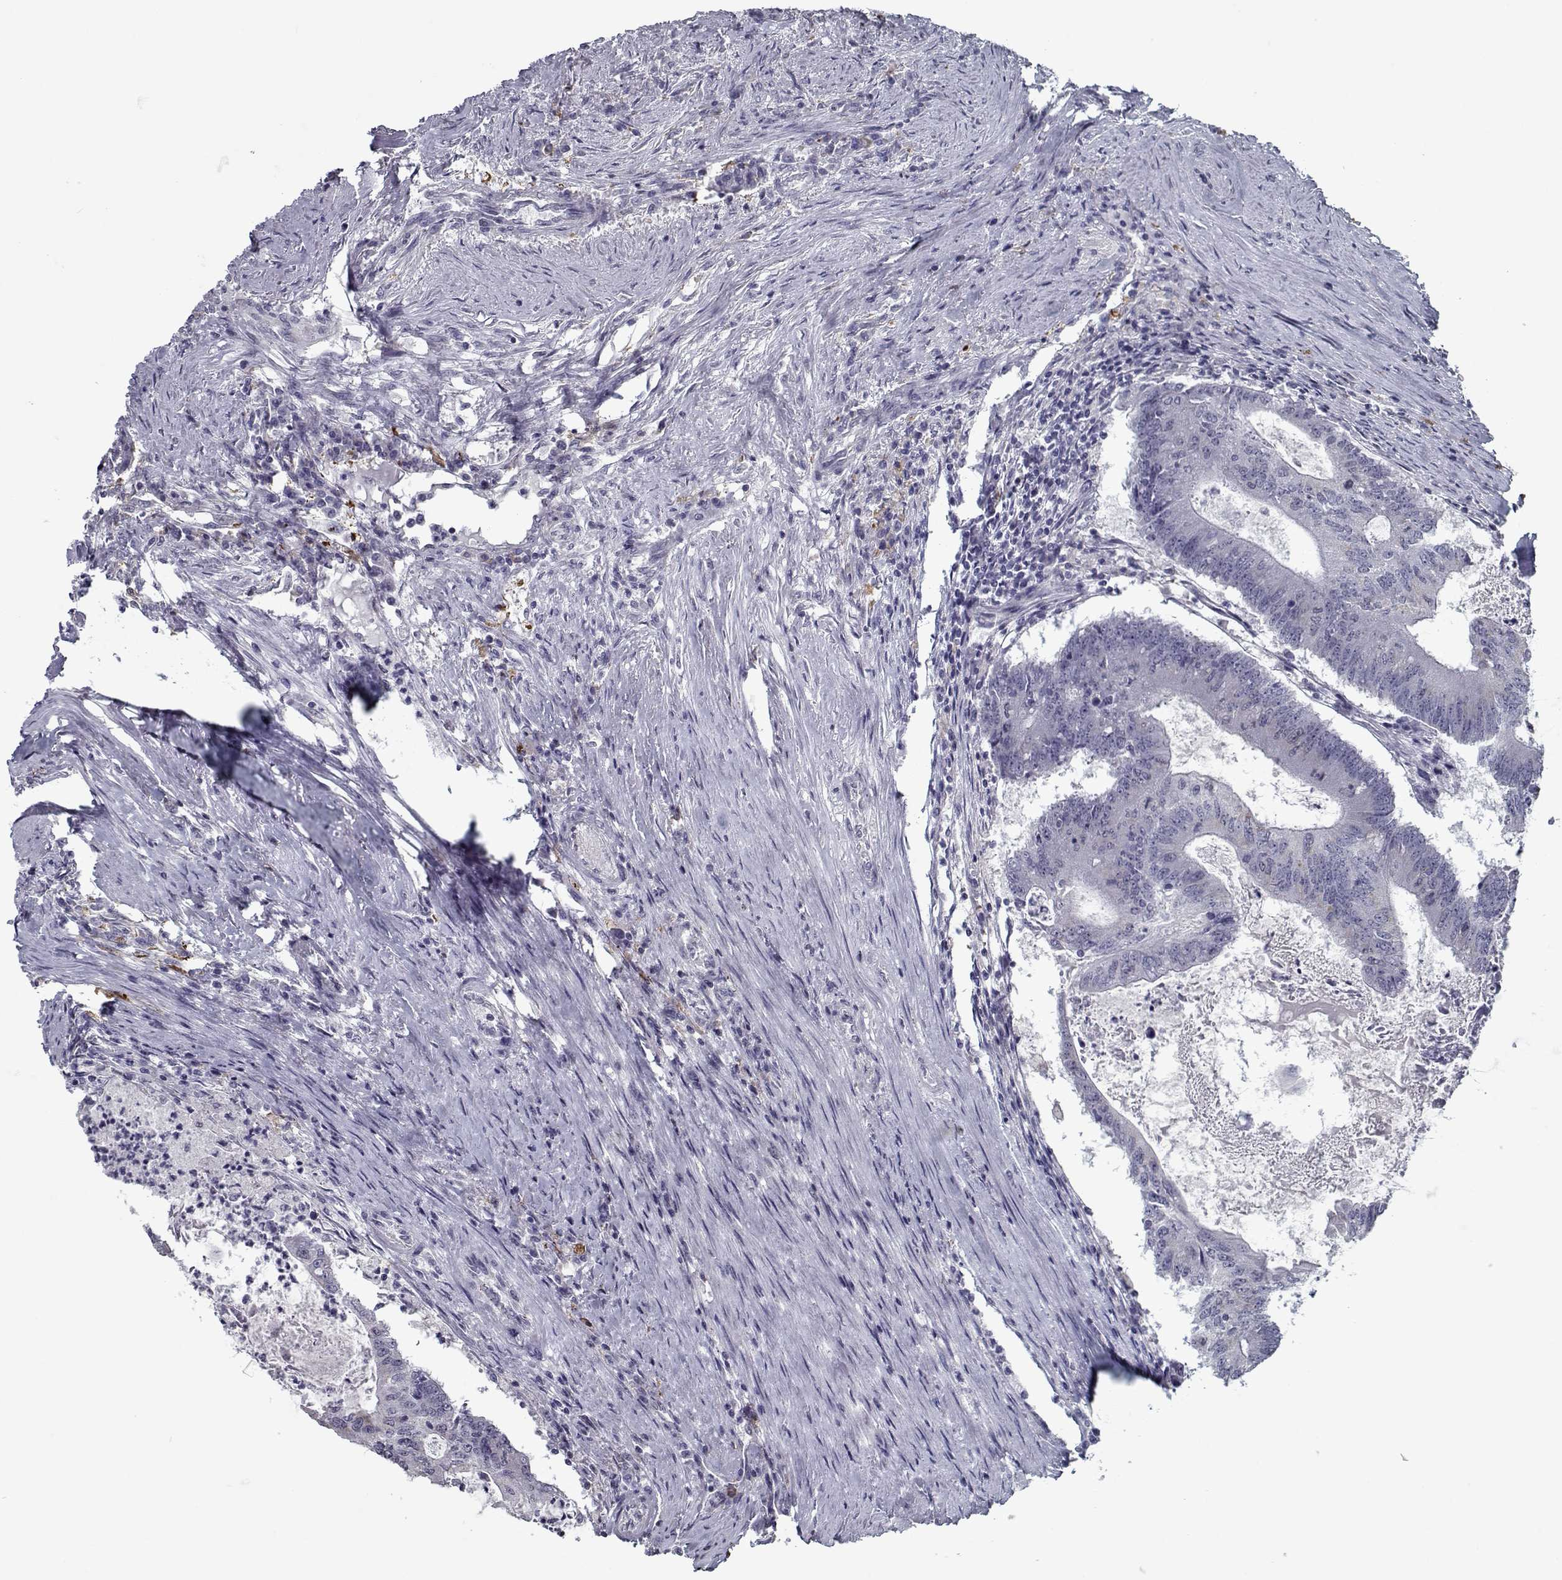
{"staining": {"intensity": "weak", "quantity": "25%-75%", "location": "cytoplasmic/membranous"}, "tissue": "colorectal cancer", "cell_type": "Tumor cells", "image_type": "cancer", "snomed": [{"axis": "morphology", "description": "Adenocarcinoma, NOS"}, {"axis": "topography", "description": "Colon"}], "caption": "Protein staining of colorectal cancer tissue displays weak cytoplasmic/membranous positivity in approximately 25%-75% of tumor cells.", "gene": "SEC16B", "patient": {"sex": "female", "age": 70}}